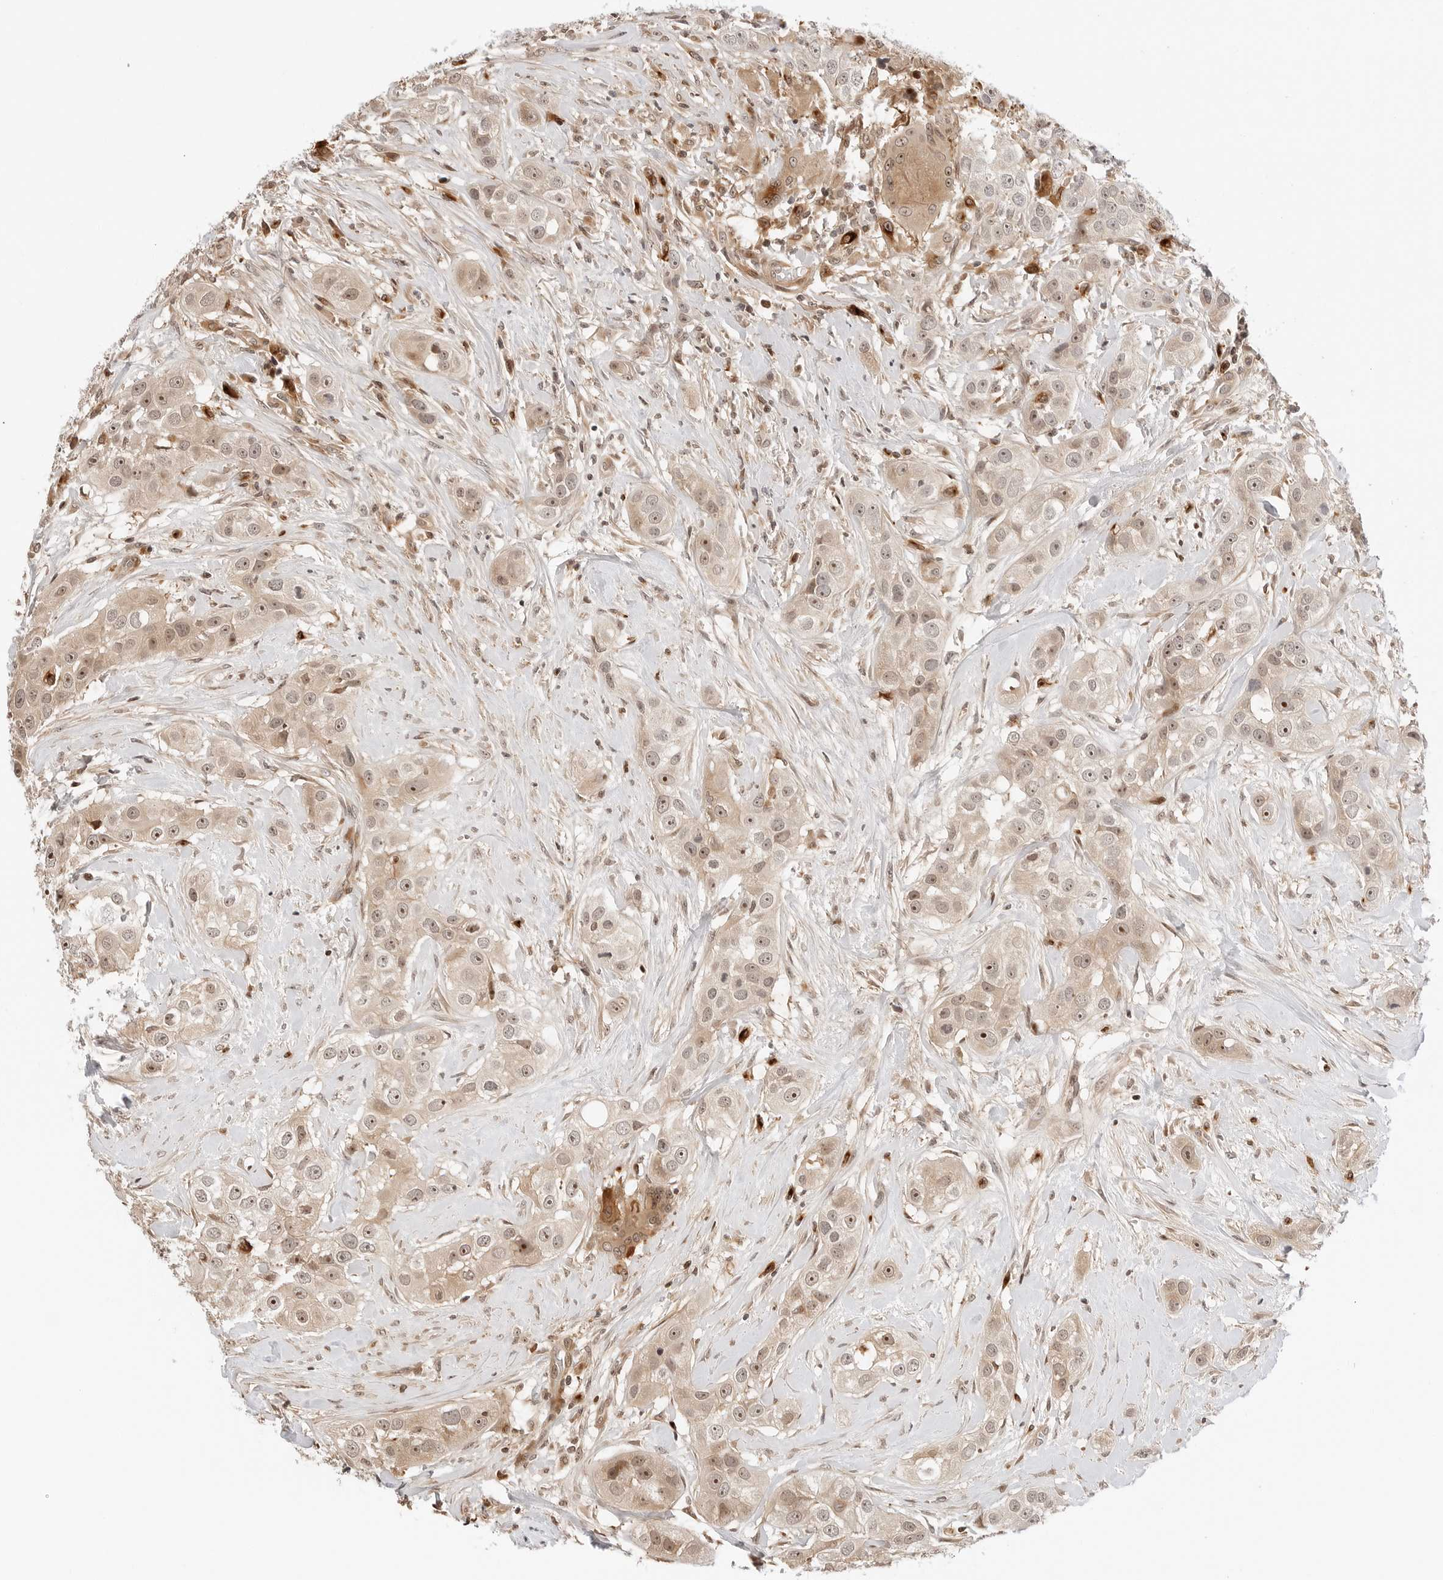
{"staining": {"intensity": "moderate", "quantity": ">75%", "location": "nuclear"}, "tissue": "head and neck cancer", "cell_type": "Tumor cells", "image_type": "cancer", "snomed": [{"axis": "morphology", "description": "Normal tissue, NOS"}, {"axis": "morphology", "description": "Squamous cell carcinoma, NOS"}, {"axis": "topography", "description": "Skeletal muscle"}, {"axis": "topography", "description": "Head-Neck"}], "caption": "Head and neck cancer (squamous cell carcinoma) tissue demonstrates moderate nuclear expression in approximately >75% of tumor cells, visualized by immunohistochemistry.", "gene": "GEM", "patient": {"sex": "male", "age": 51}}